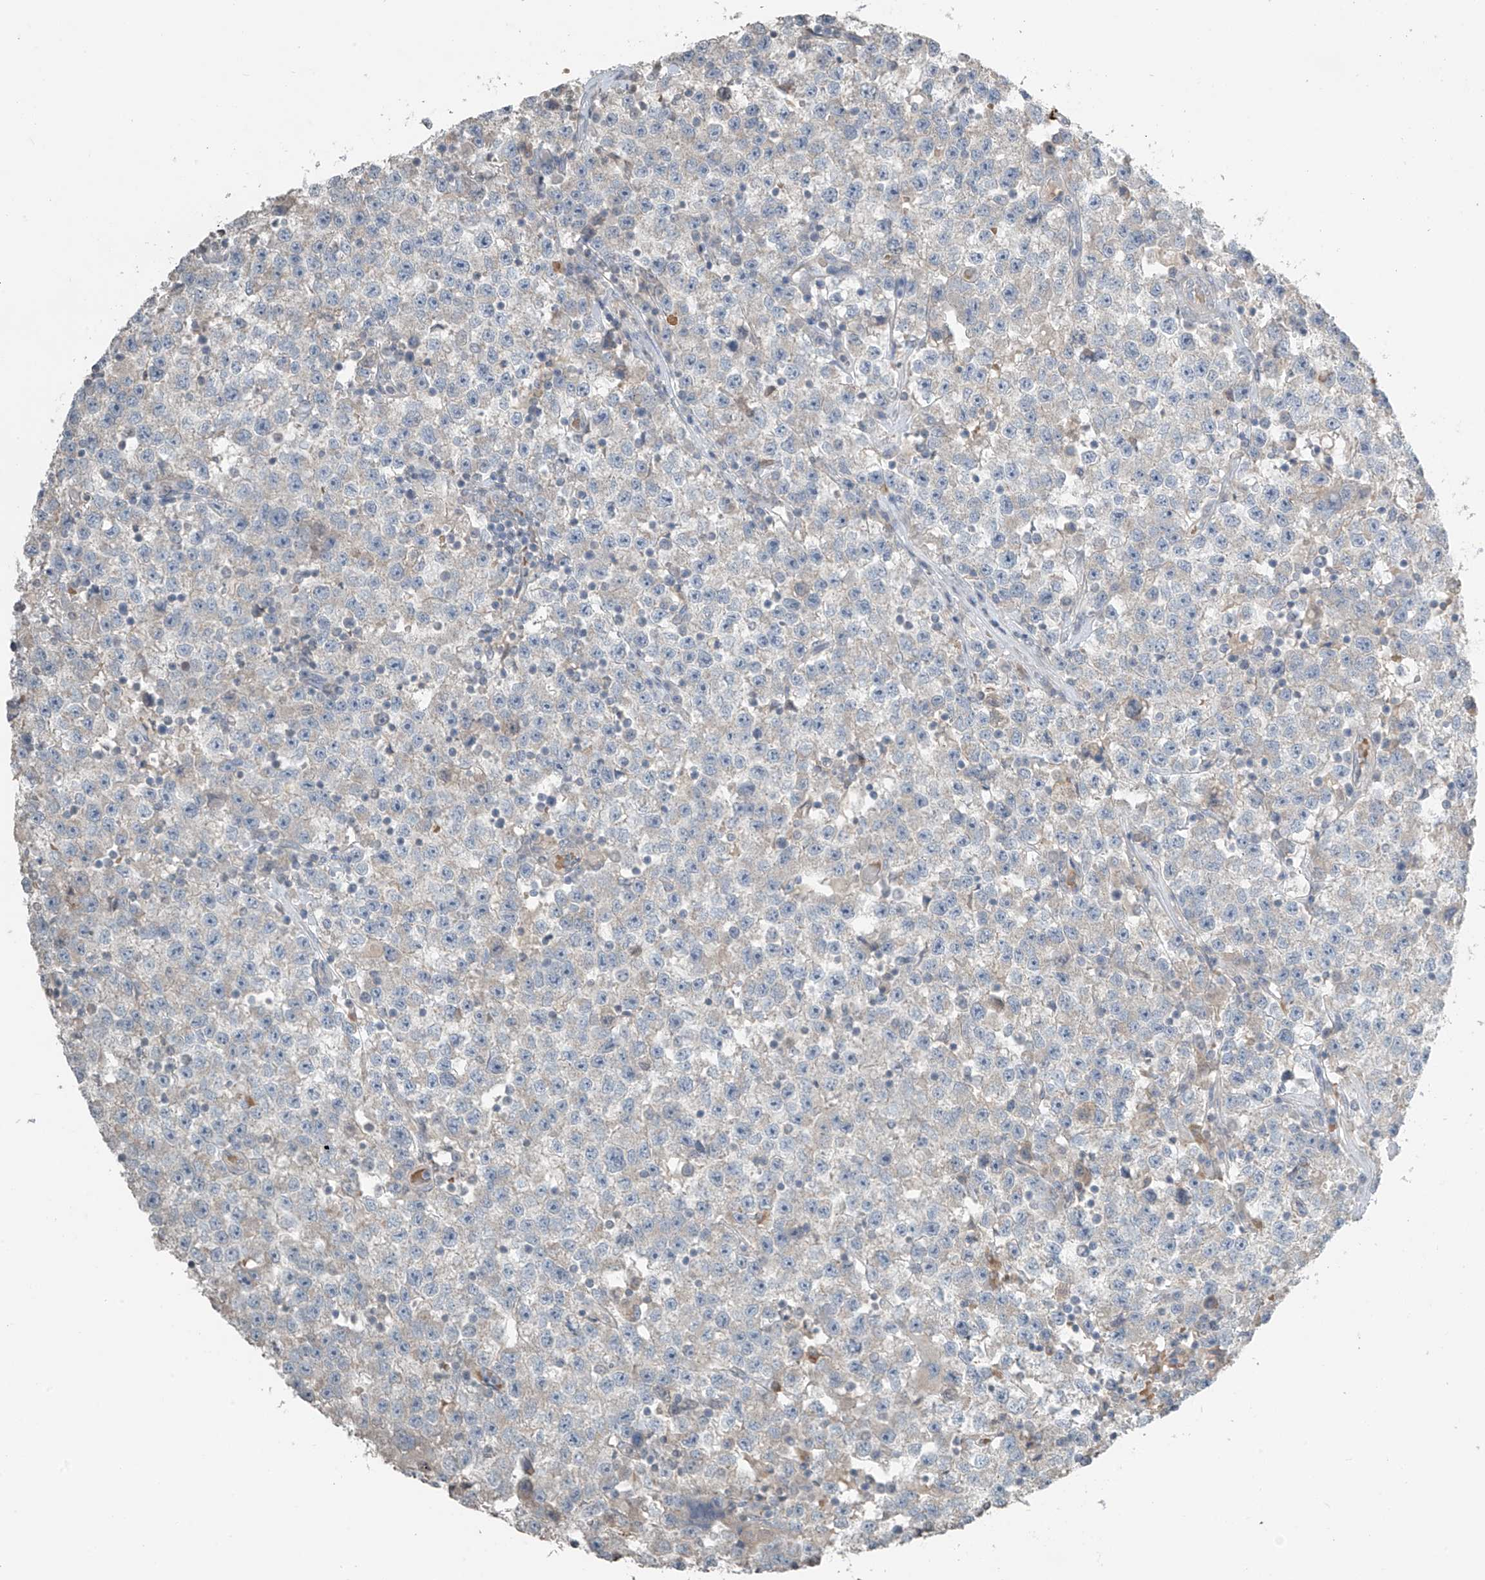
{"staining": {"intensity": "negative", "quantity": "none", "location": "none"}, "tissue": "testis cancer", "cell_type": "Tumor cells", "image_type": "cancer", "snomed": [{"axis": "morphology", "description": "Seminoma, NOS"}, {"axis": "topography", "description": "Testis"}], "caption": "A photomicrograph of human testis cancer is negative for staining in tumor cells.", "gene": "HOXA11", "patient": {"sex": "male", "age": 22}}